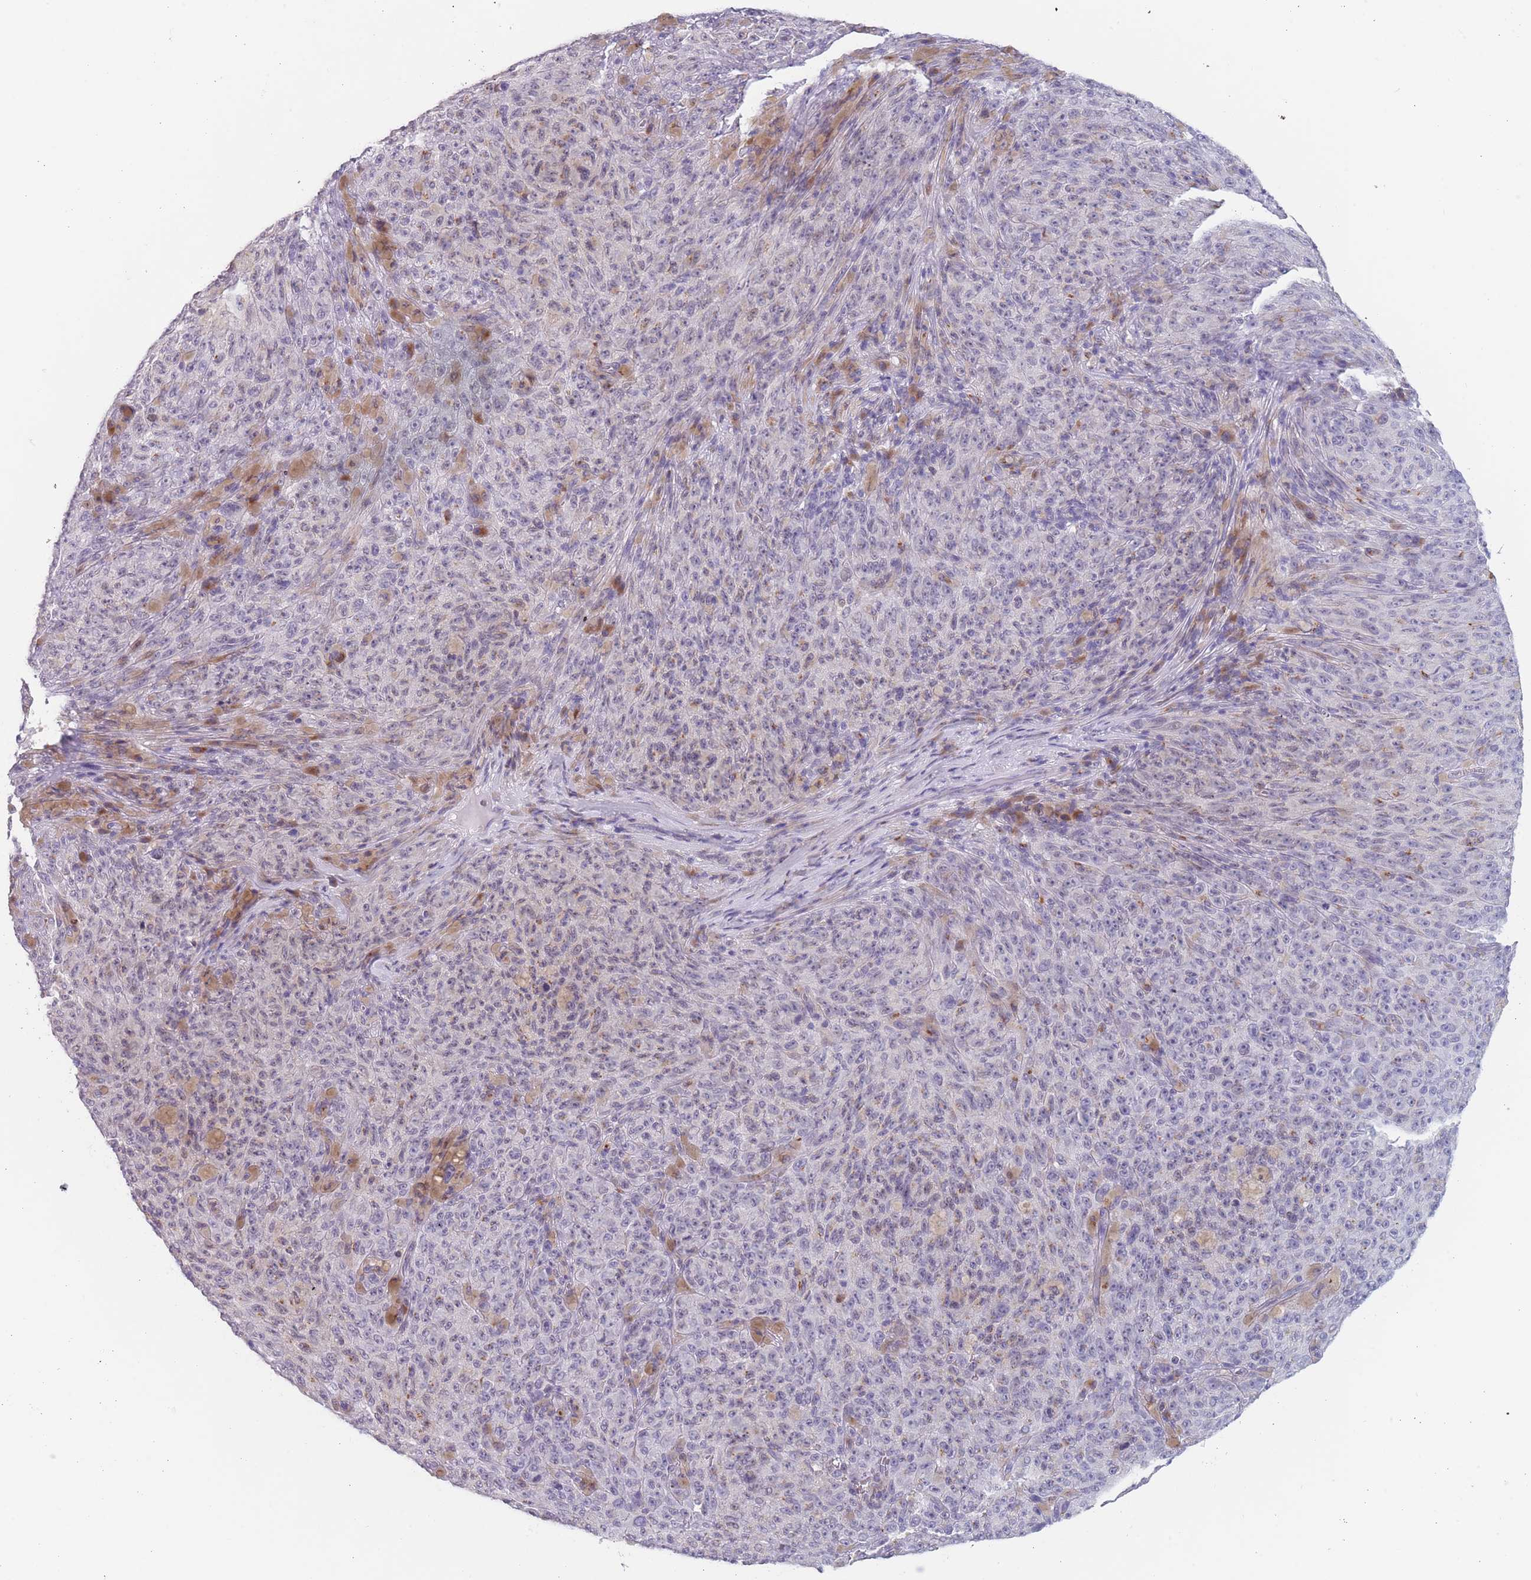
{"staining": {"intensity": "negative", "quantity": "none", "location": "none"}, "tissue": "melanoma", "cell_type": "Tumor cells", "image_type": "cancer", "snomed": [{"axis": "morphology", "description": "Malignant melanoma, NOS"}, {"axis": "topography", "description": "Skin"}], "caption": "High power microscopy photomicrograph of an immunohistochemistry micrograph of malignant melanoma, revealing no significant expression in tumor cells.", "gene": "TMED10", "patient": {"sex": "female", "age": 82}}